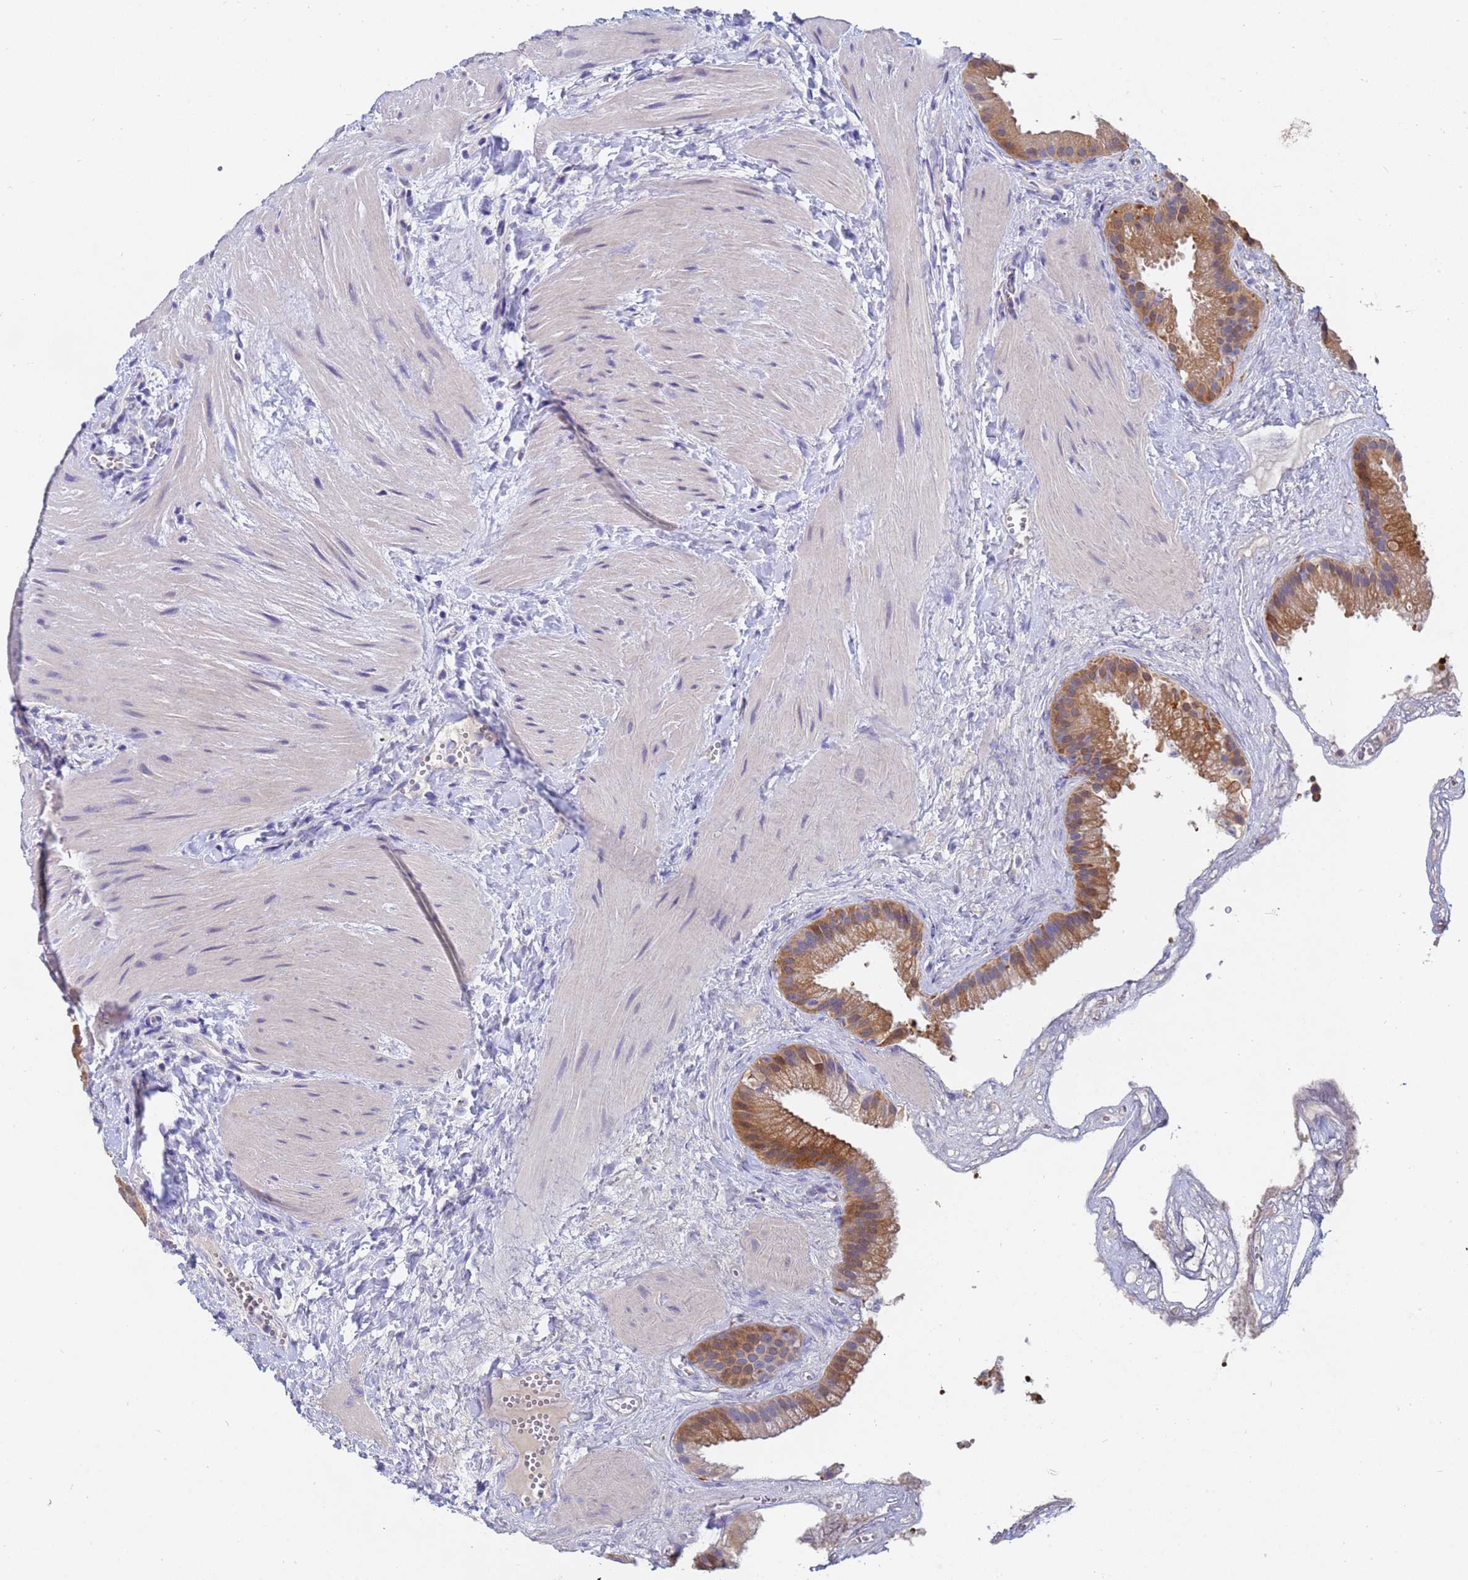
{"staining": {"intensity": "strong", "quantity": ">75%", "location": "cytoplasmic/membranous"}, "tissue": "gallbladder", "cell_type": "Glandular cells", "image_type": "normal", "snomed": [{"axis": "morphology", "description": "Normal tissue, NOS"}, {"axis": "topography", "description": "Gallbladder"}], "caption": "Immunohistochemical staining of normal human gallbladder reveals high levels of strong cytoplasmic/membranous staining in approximately >75% of glandular cells. The staining is performed using DAB brown chromogen to label protein expression. The nuclei are counter-stained blue using hematoxylin.", "gene": "TTLL11", "patient": {"sex": "male", "age": 55}}